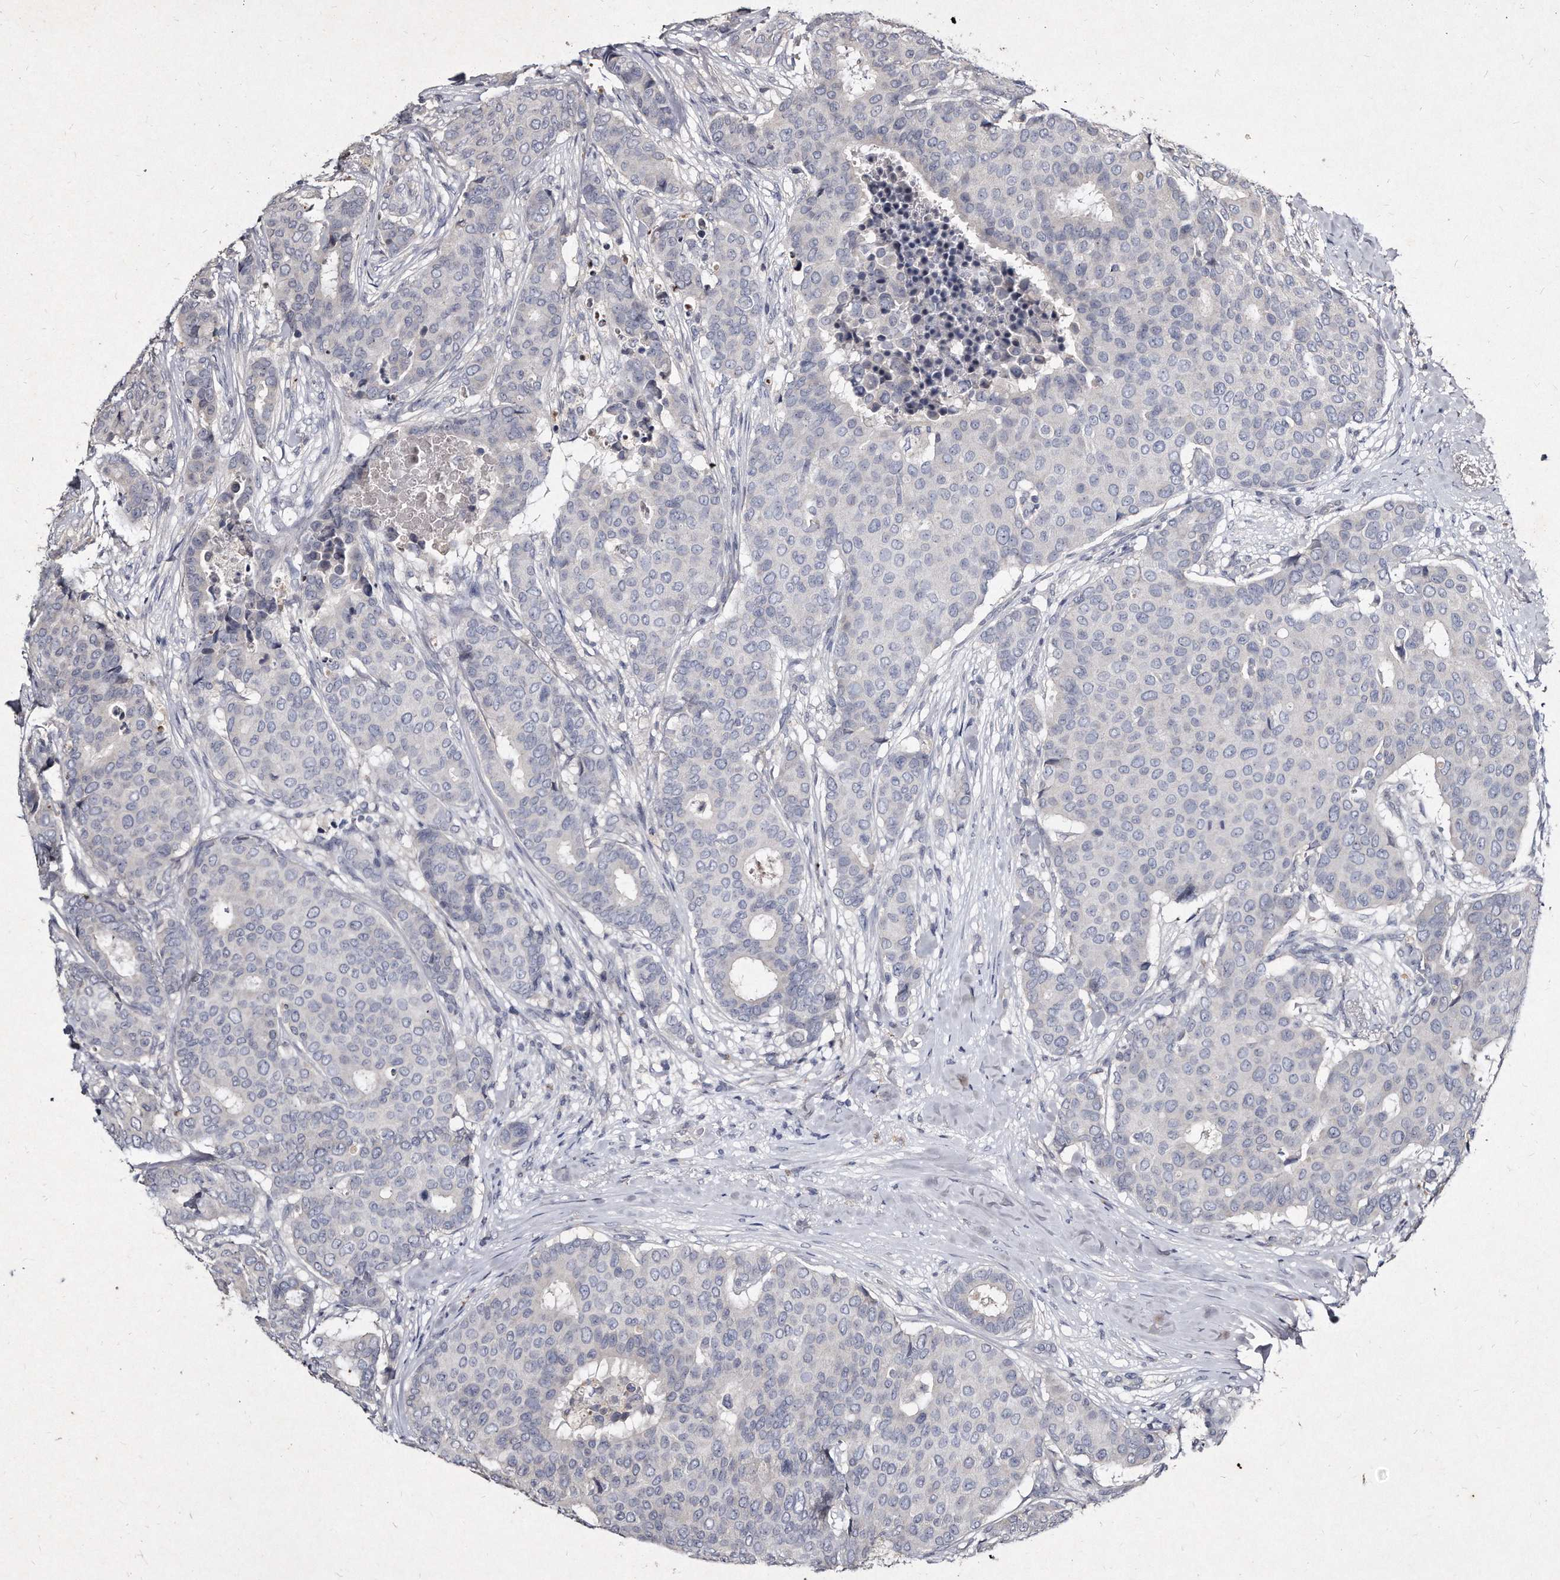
{"staining": {"intensity": "negative", "quantity": "none", "location": "none"}, "tissue": "breast cancer", "cell_type": "Tumor cells", "image_type": "cancer", "snomed": [{"axis": "morphology", "description": "Duct carcinoma"}, {"axis": "topography", "description": "Breast"}], "caption": "An immunohistochemistry micrograph of breast intraductal carcinoma is shown. There is no staining in tumor cells of breast intraductal carcinoma.", "gene": "KLHDC3", "patient": {"sex": "female", "age": 75}}